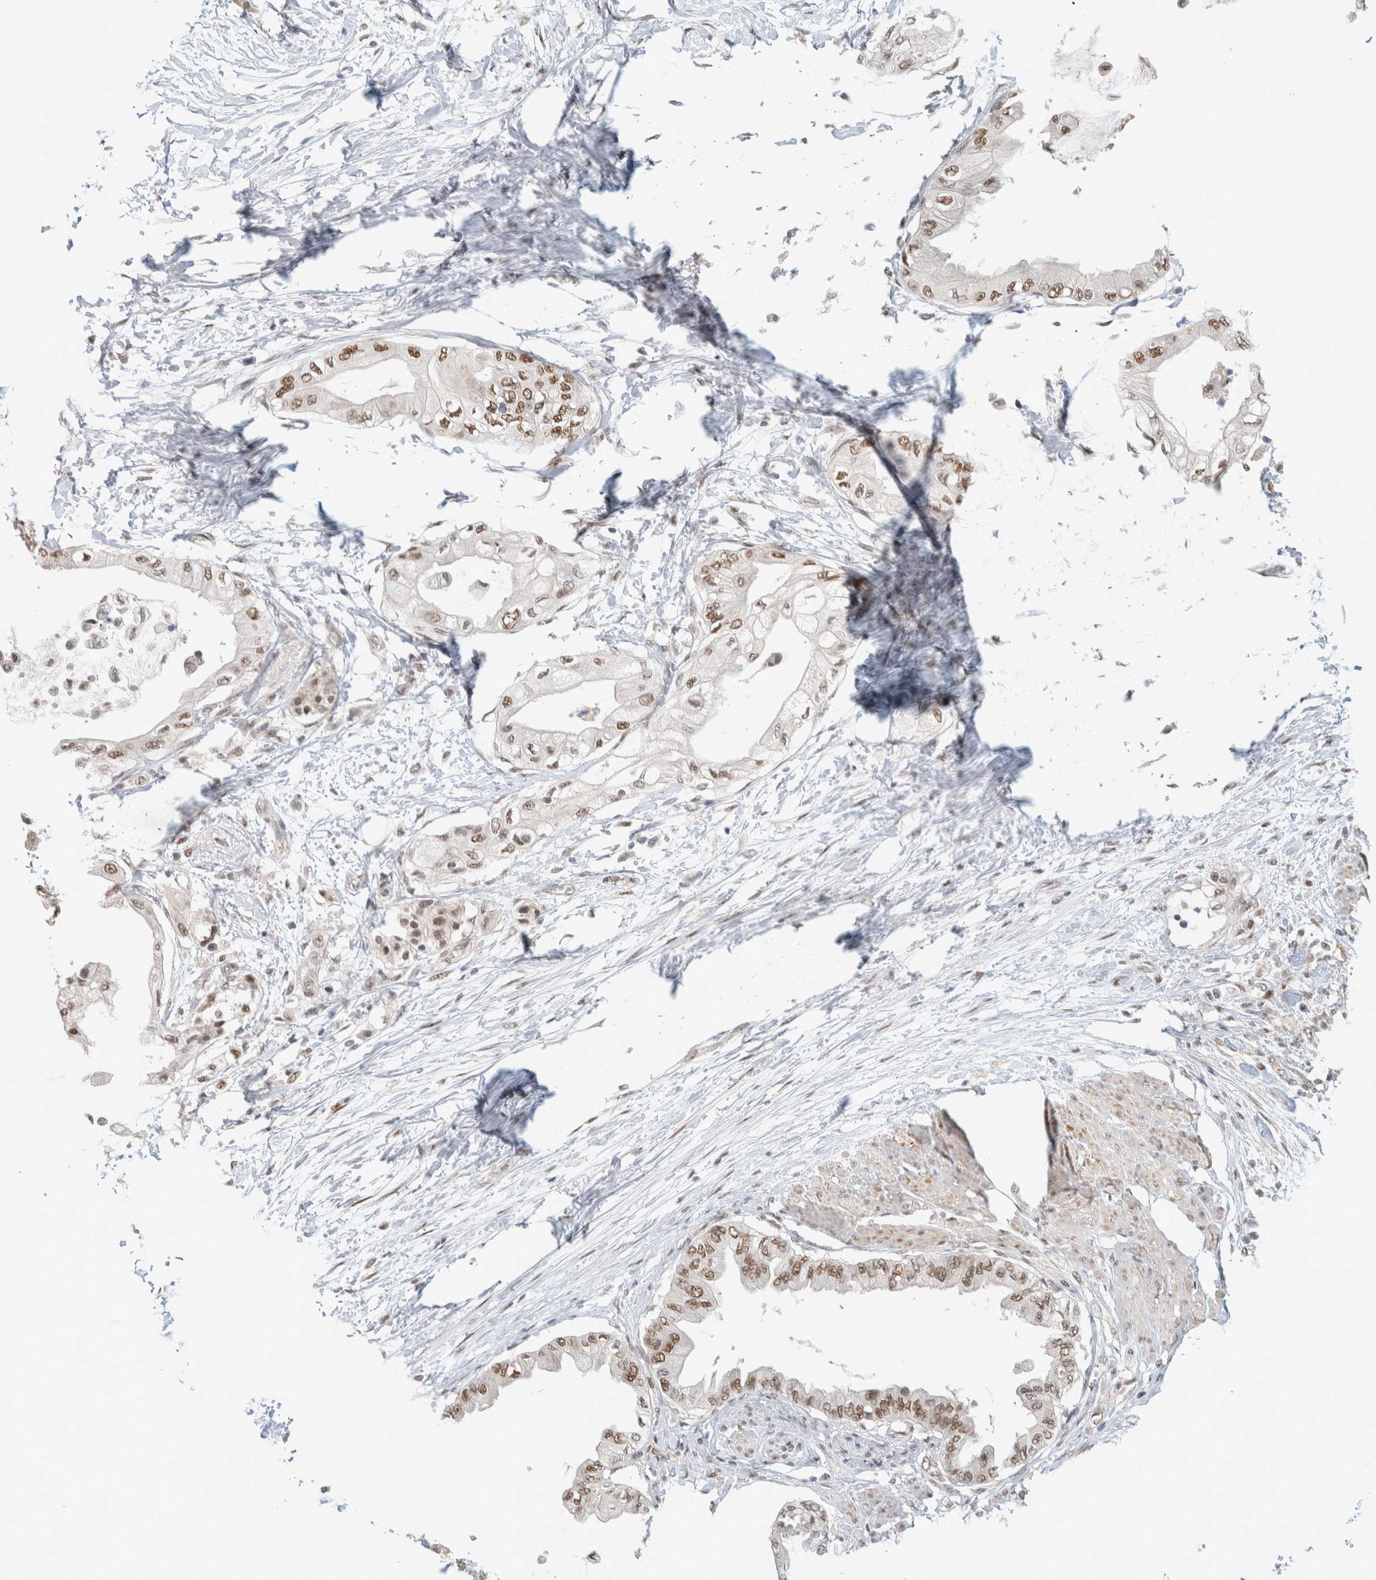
{"staining": {"intensity": "moderate", "quantity": ">75%", "location": "nuclear"}, "tissue": "pancreatic cancer", "cell_type": "Tumor cells", "image_type": "cancer", "snomed": [{"axis": "morphology", "description": "Normal tissue, NOS"}, {"axis": "morphology", "description": "Adenocarcinoma, NOS"}, {"axis": "topography", "description": "Pancreas"}, {"axis": "topography", "description": "Duodenum"}], "caption": "The immunohistochemical stain highlights moderate nuclear staining in tumor cells of pancreatic cancer tissue. (Stains: DAB (3,3'-diaminobenzidine) in brown, nuclei in blue, Microscopy: brightfield microscopy at high magnification).", "gene": "PUS7", "patient": {"sex": "female", "age": 60}}